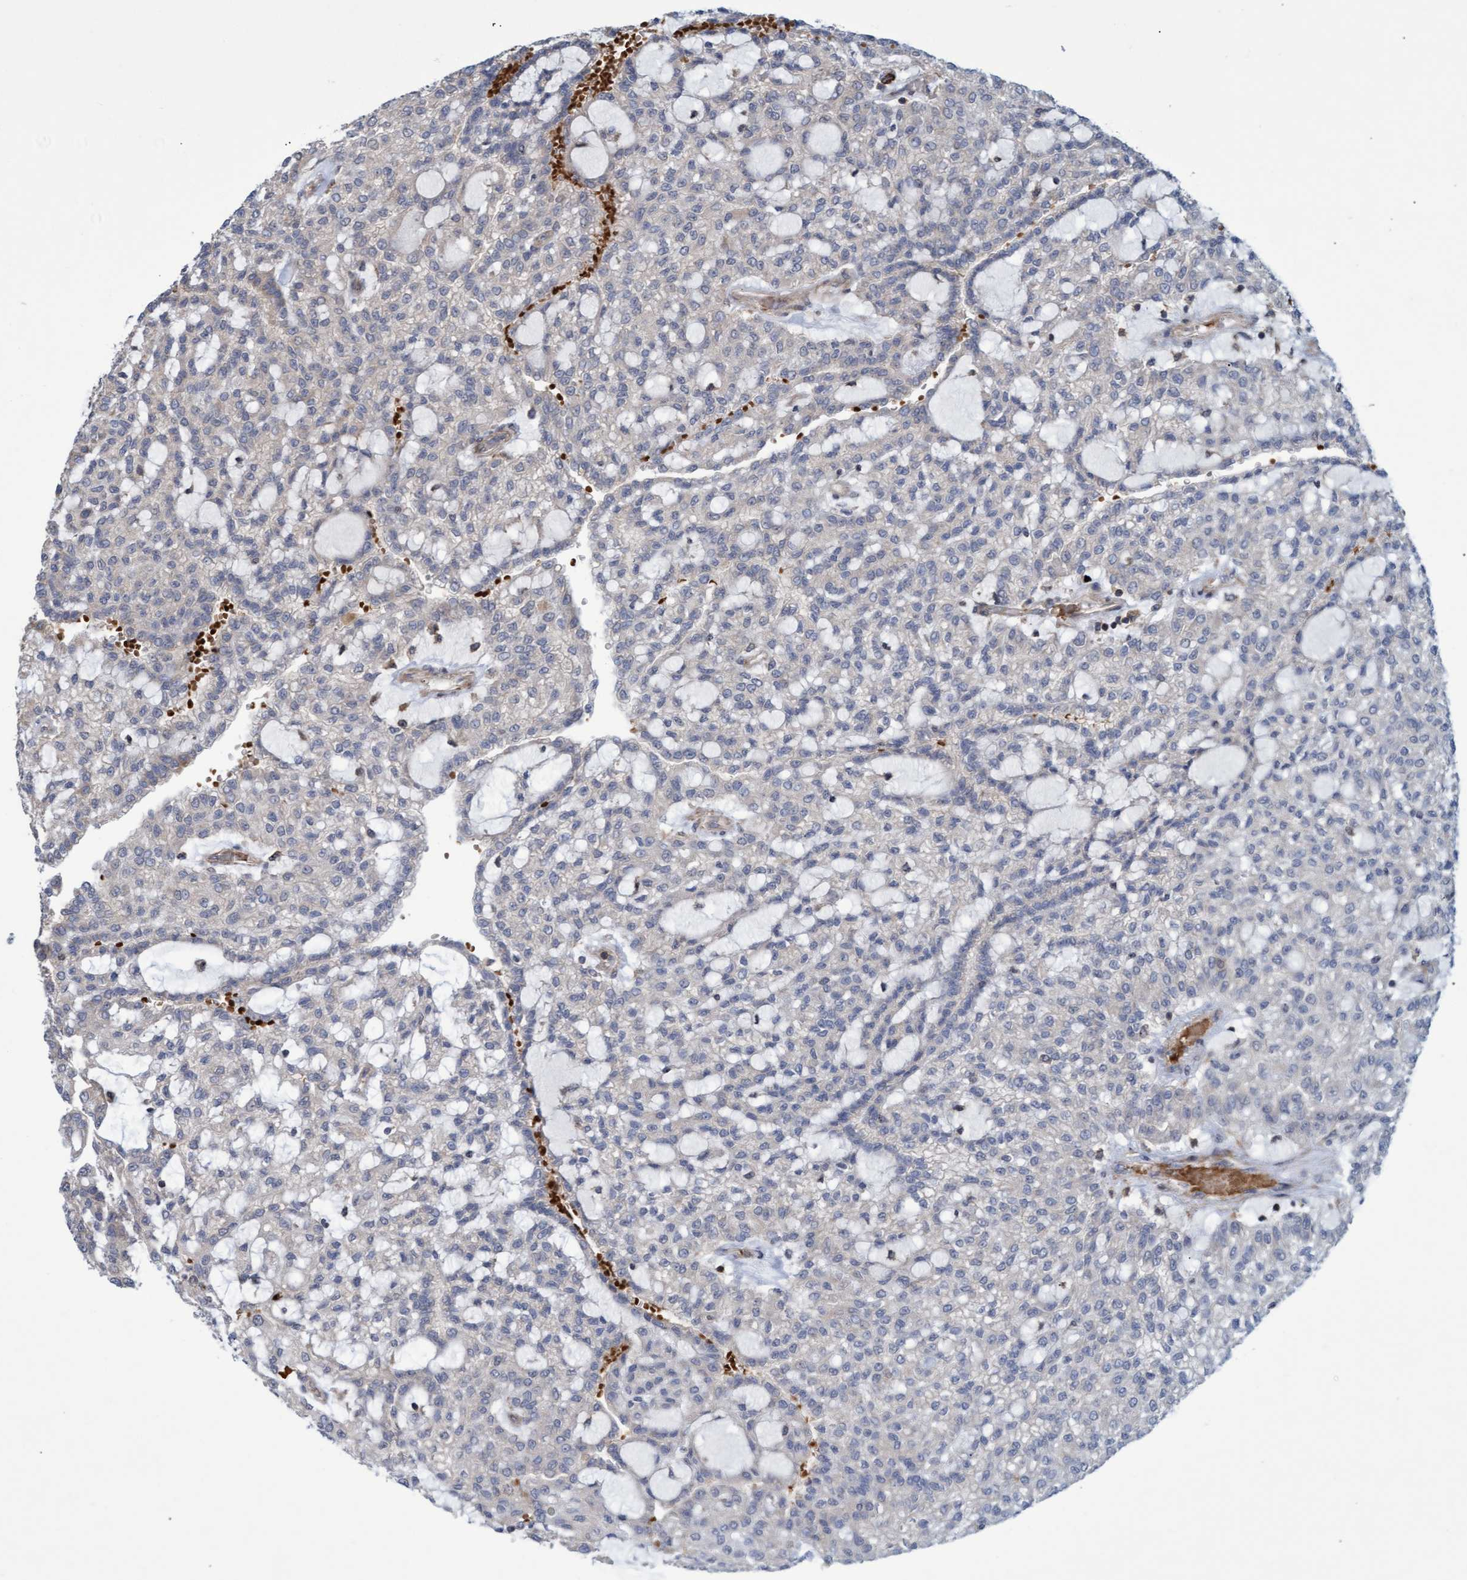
{"staining": {"intensity": "negative", "quantity": "none", "location": "none"}, "tissue": "renal cancer", "cell_type": "Tumor cells", "image_type": "cancer", "snomed": [{"axis": "morphology", "description": "Adenocarcinoma, NOS"}, {"axis": "topography", "description": "Kidney"}], "caption": "DAB (3,3'-diaminobenzidine) immunohistochemical staining of human adenocarcinoma (renal) demonstrates no significant expression in tumor cells. The staining was performed using DAB (3,3'-diaminobenzidine) to visualize the protein expression in brown, while the nuclei were stained in blue with hematoxylin (Magnification: 20x).", "gene": "NAA15", "patient": {"sex": "male", "age": 63}}